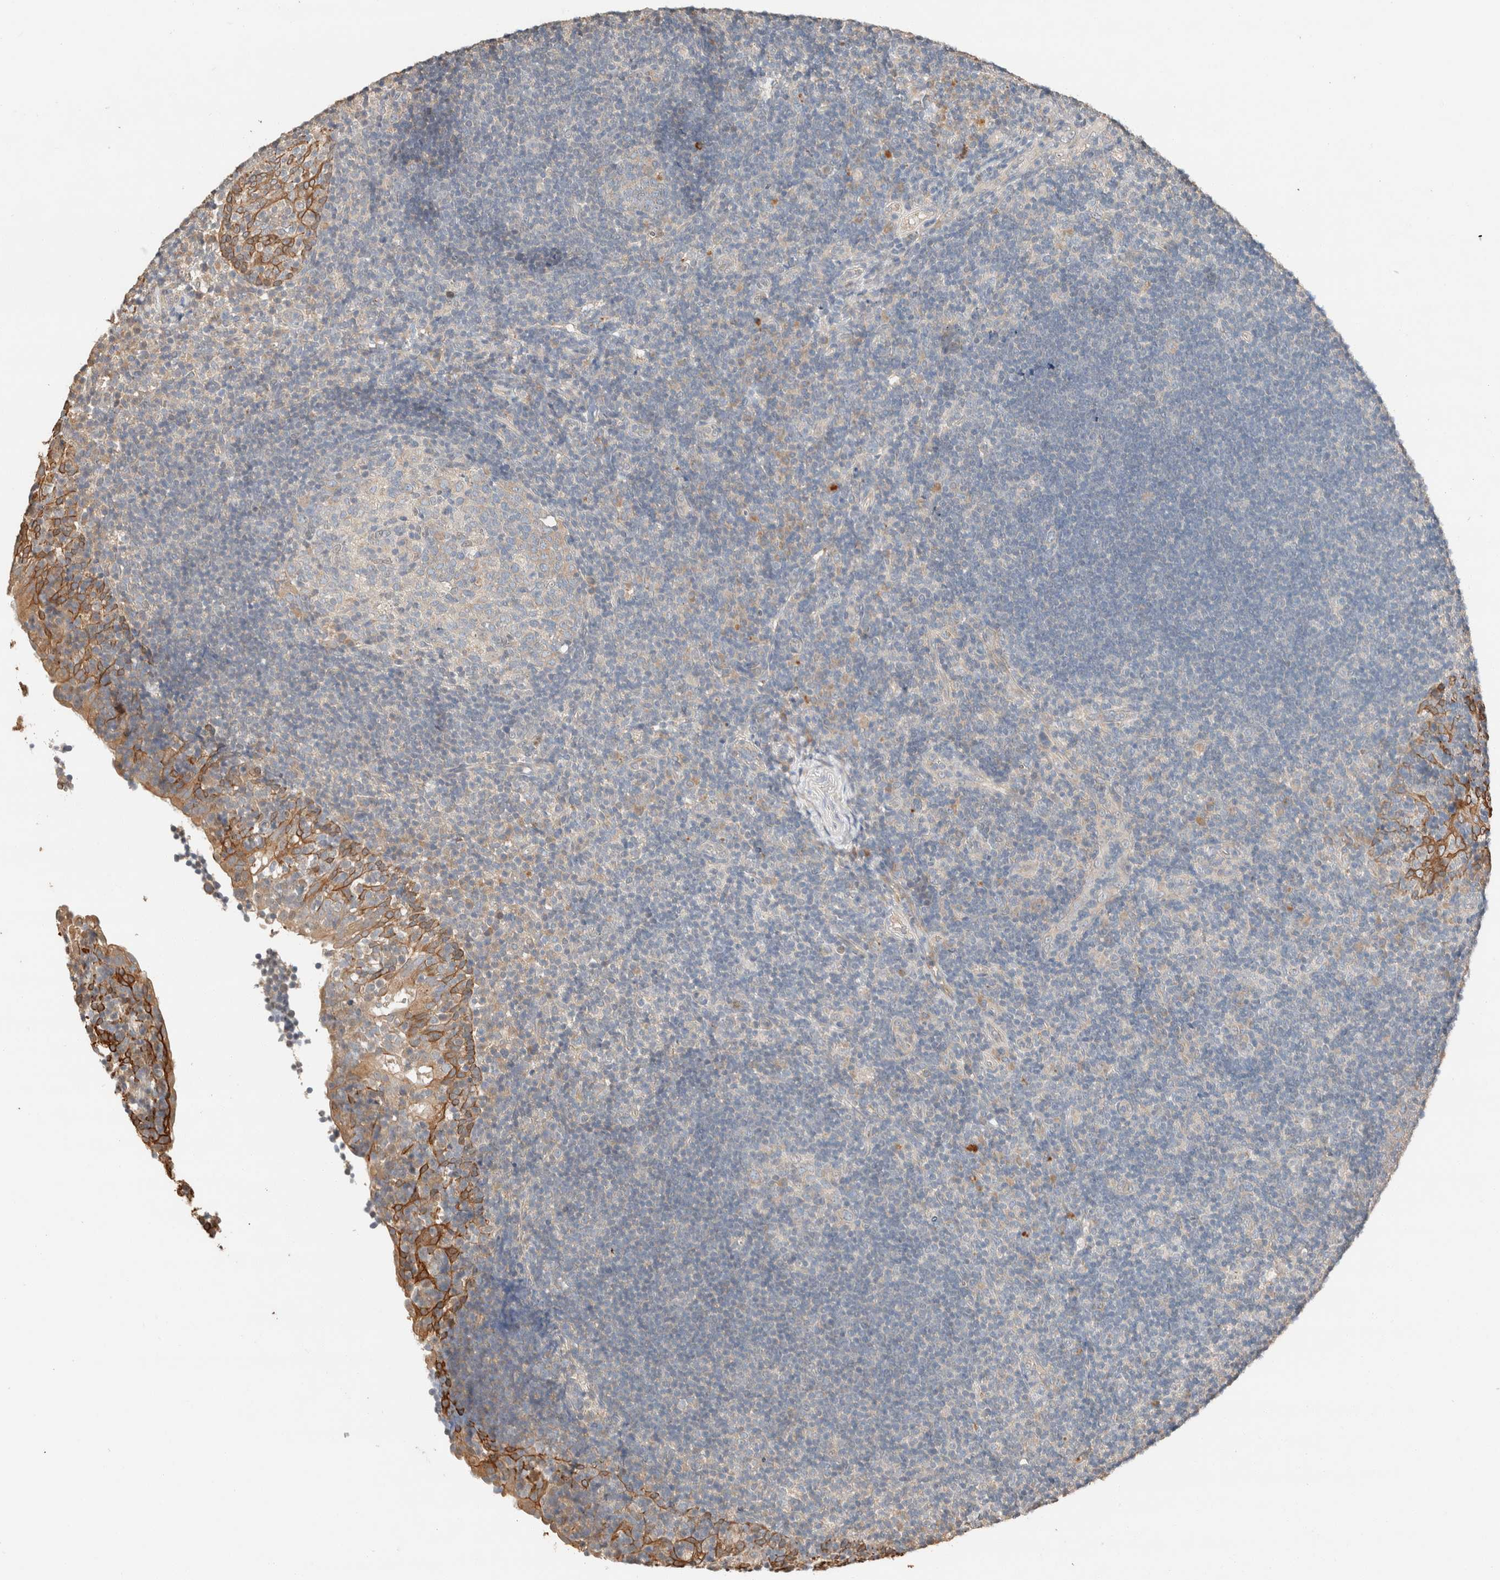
{"staining": {"intensity": "weak", "quantity": "25%-75%", "location": "cytoplasmic/membranous"}, "tissue": "tonsil", "cell_type": "Germinal center cells", "image_type": "normal", "snomed": [{"axis": "morphology", "description": "Normal tissue, NOS"}, {"axis": "topography", "description": "Tonsil"}], "caption": "Weak cytoplasmic/membranous protein expression is seen in about 25%-75% of germinal center cells in tonsil. (brown staining indicates protein expression, while blue staining denotes nuclei).", "gene": "TUBD1", "patient": {"sex": "female", "age": 40}}